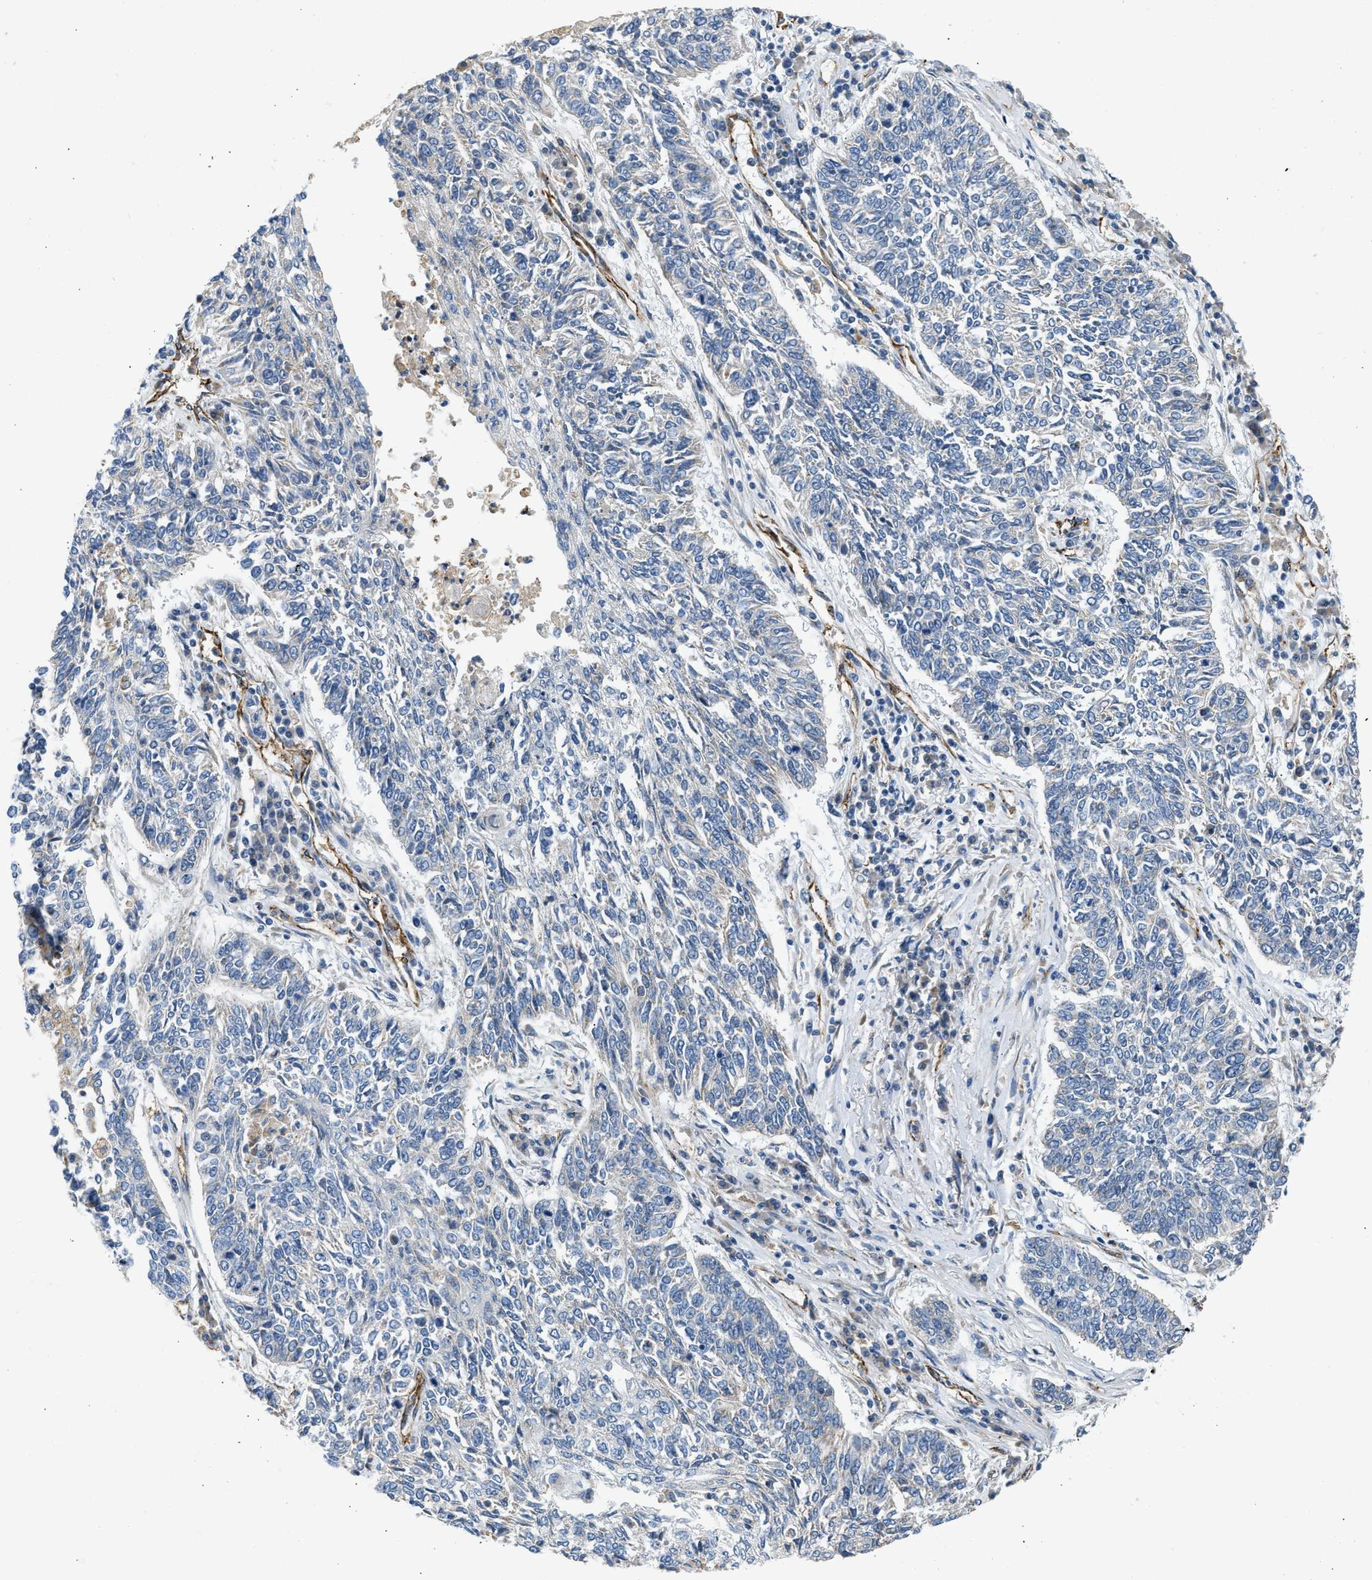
{"staining": {"intensity": "negative", "quantity": "none", "location": "none"}, "tissue": "lung cancer", "cell_type": "Tumor cells", "image_type": "cancer", "snomed": [{"axis": "morphology", "description": "Normal tissue, NOS"}, {"axis": "morphology", "description": "Squamous cell carcinoma, NOS"}, {"axis": "topography", "description": "Cartilage tissue"}, {"axis": "topography", "description": "Bronchus"}, {"axis": "topography", "description": "Lung"}], "caption": "This is an immunohistochemistry histopathology image of human lung cancer. There is no positivity in tumor cells.", "gene": "ULK4", "patient": {"sex": "female", "age": 49}}